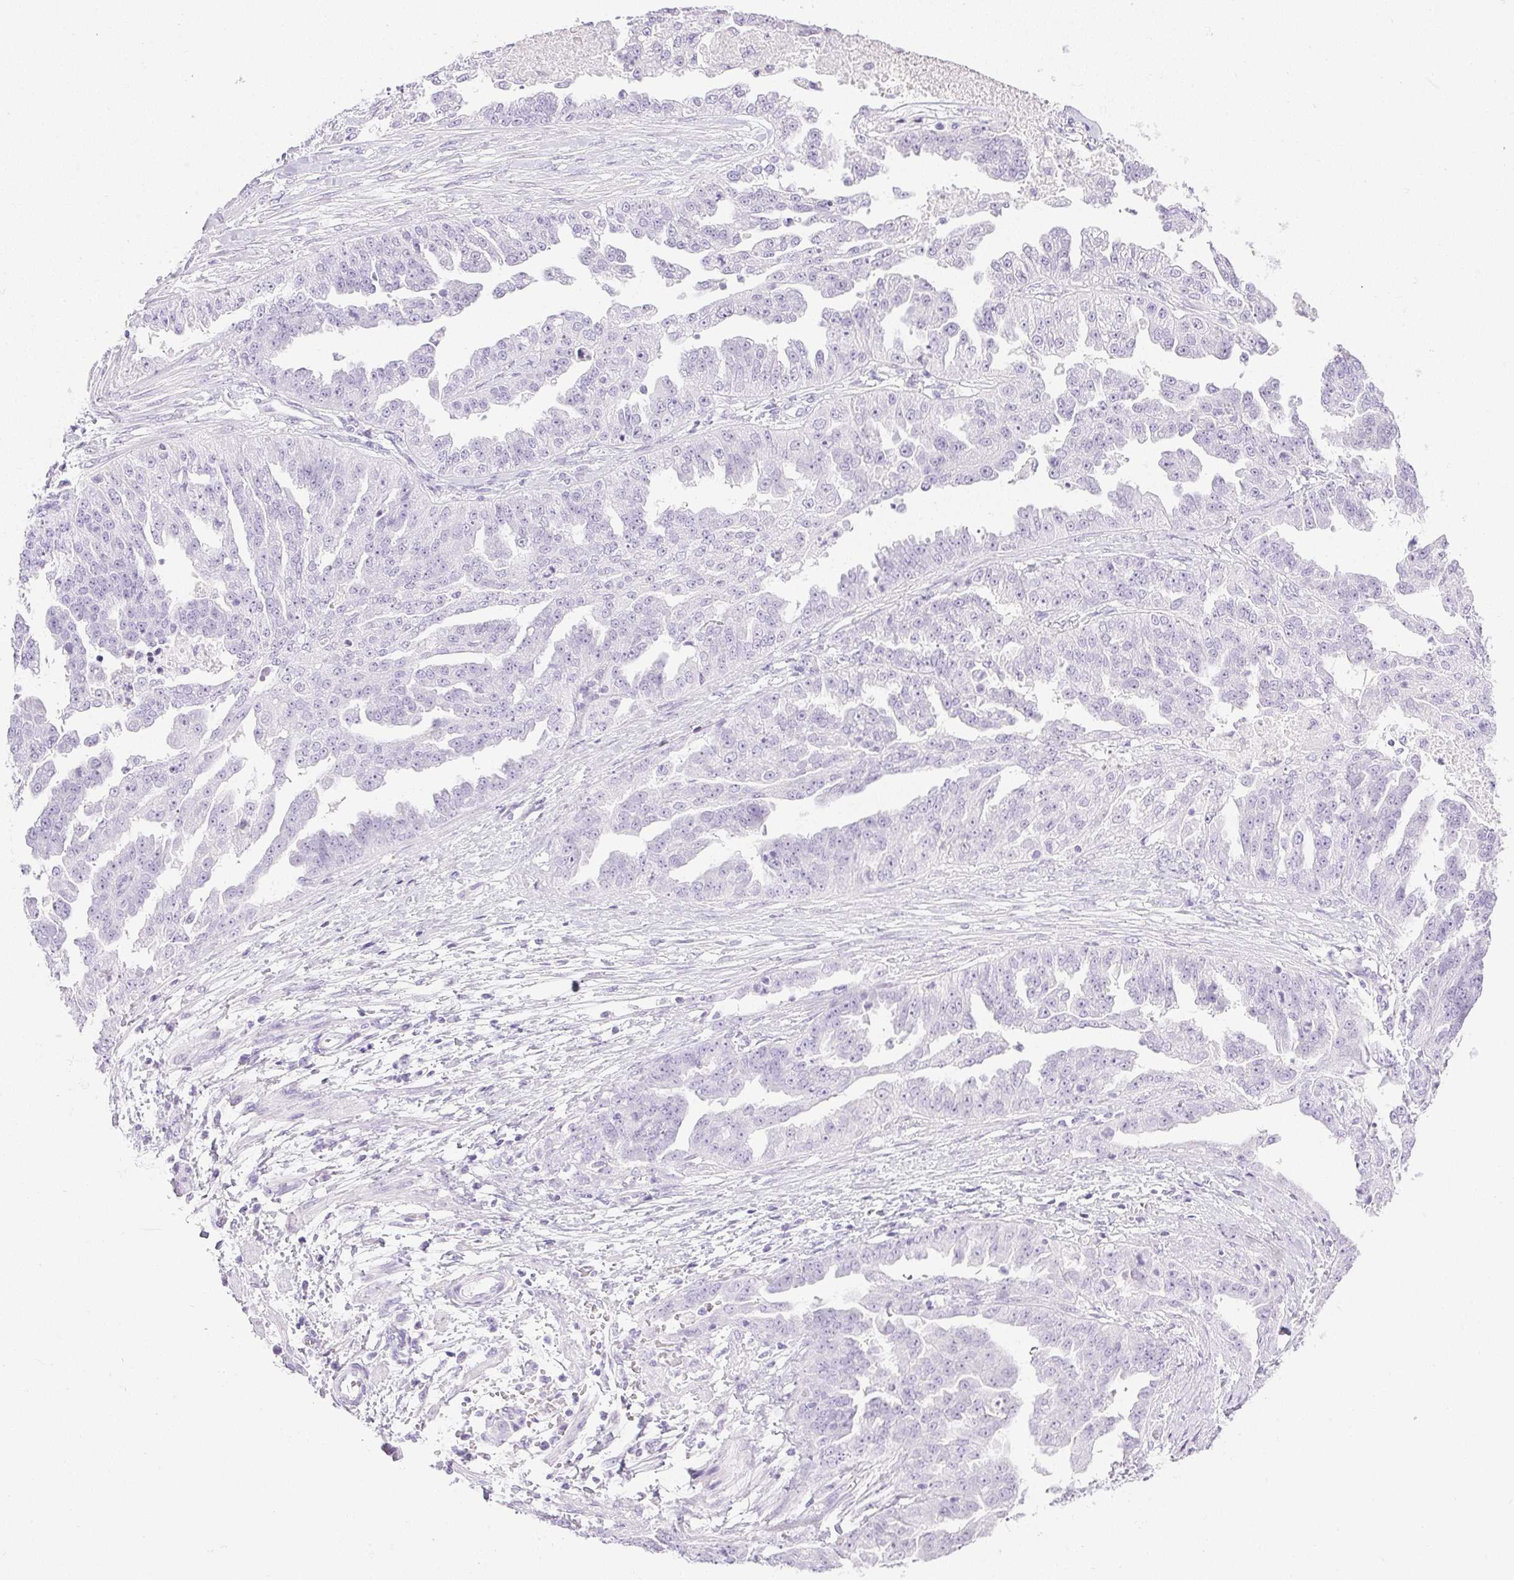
{"staining": {"intensity": "negative", "quantity": "none", "location": "none"}, "tissue": "ovarian cancer", "cell_type": "Tumor cells", "image_type": "cancer", "snomed": [{"axis": "morphology", "description": "Cystadenocarcinoma, serous, NOS"}, {"axis": "topography", "description": "Ovary"}], "caption": "Image shows no significant protein staining in tumor cells of ovarian serous cystadenocarcinoma.", "gene": "CPB1", "patient": {"sex": "female", "age": 58}}